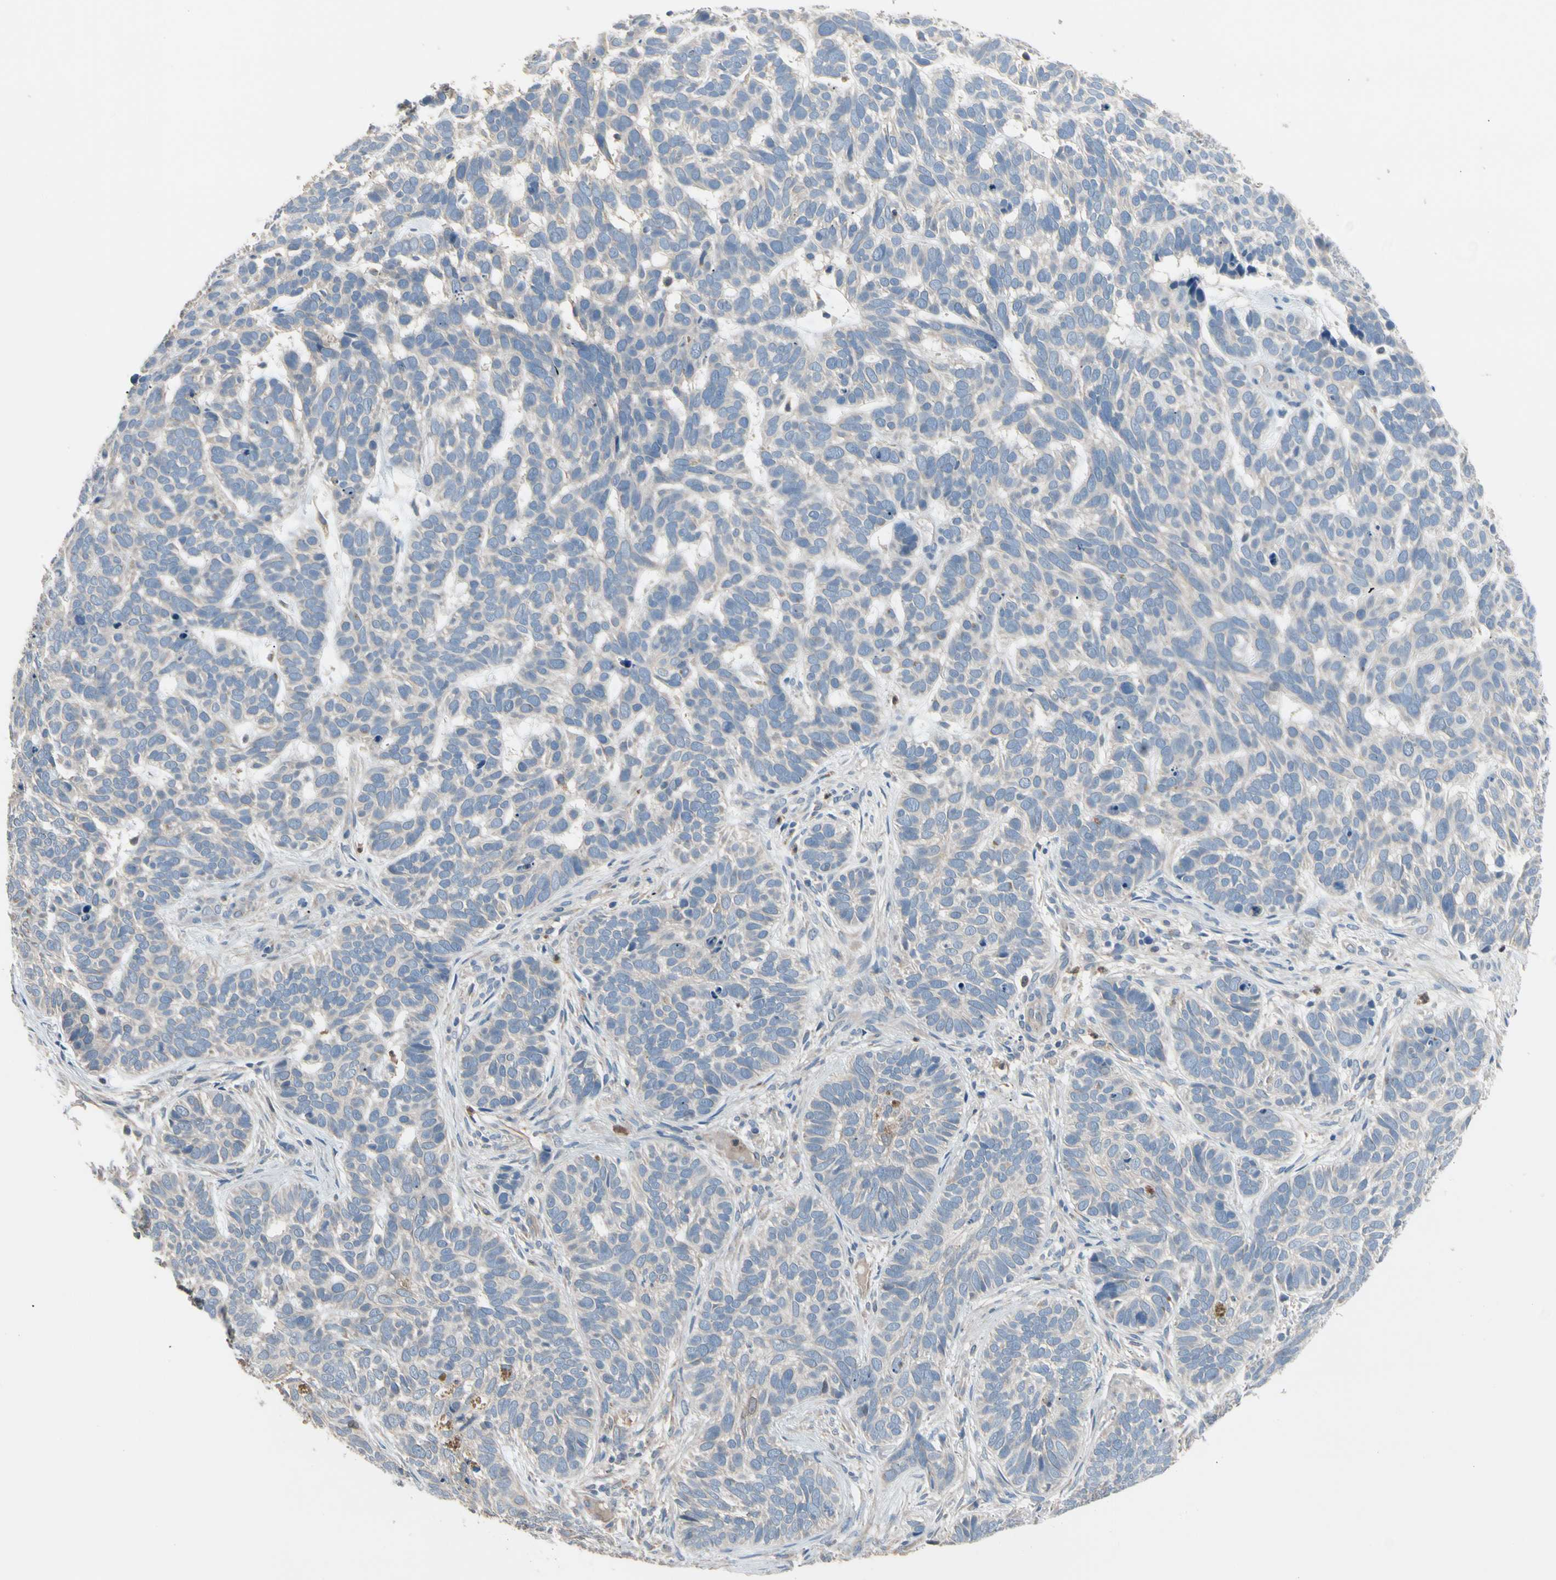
{"staining": {"intensity": "negative", "quantity": "none", "location": "none"}, "tissue": "skin cancer", "cell_type": "Tumor cells", "image_type": "cancer", "snomed": [{"axis": "morphology", "description": "Basal cell carcinoma"}, {"axis": "topography", "description": "Skin"}], "caption": "Tumor cells are negative for brown protein staining in skin cancer. (DAB IHC, high magnification).", "gene": "BBOX1", "patient": {"sex": "male", "age": 87}}